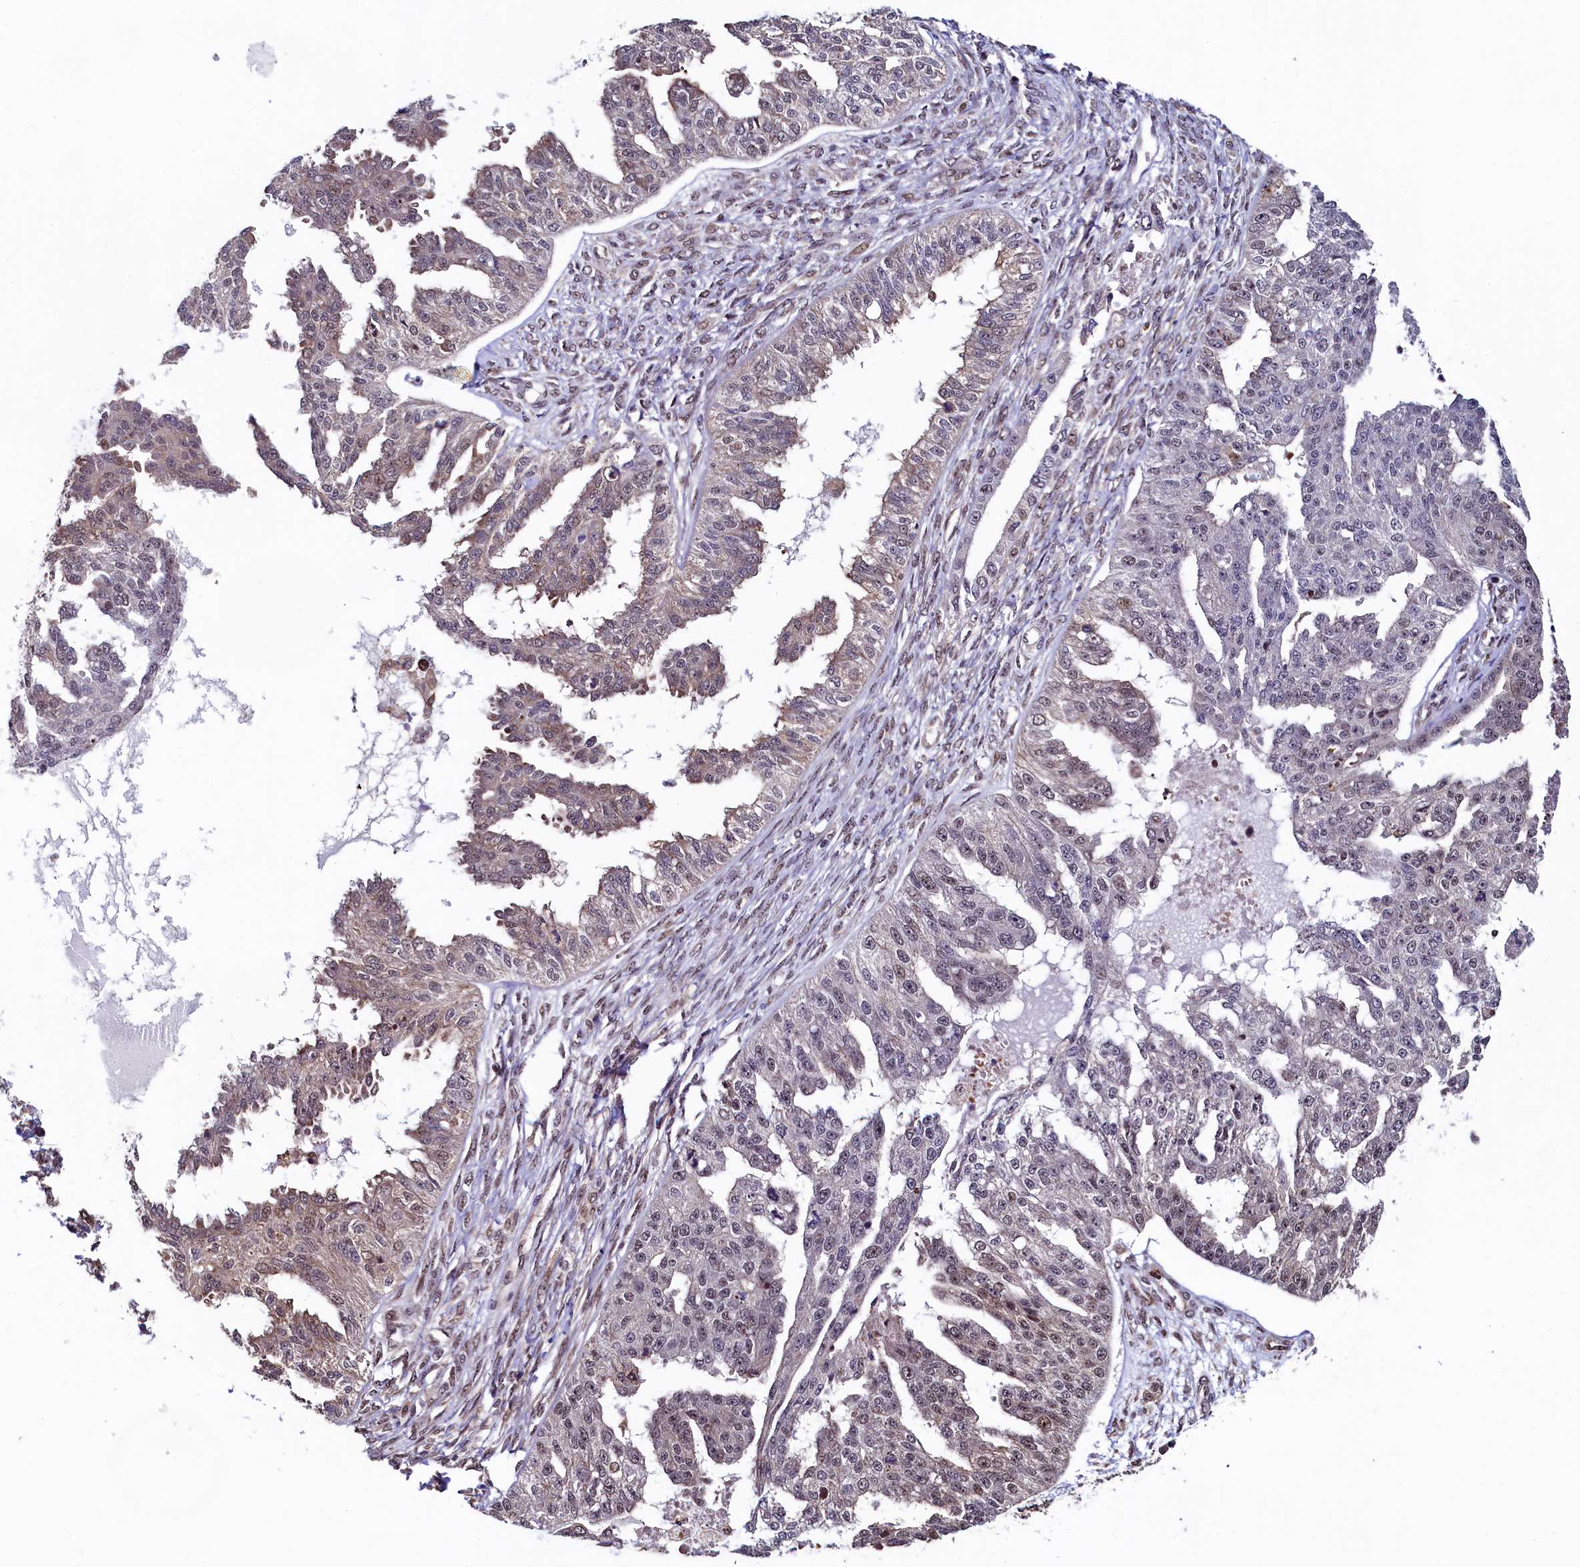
{"staining": {"intensity": "weak", "quantity": "25%-75%", "location": "nuclear"}, "tissue": "ovarian cancer", "cell_type": "Tumor cells", "image_type": "cancer", "snomed": [{"axis": "morphology", "description": "Cystadenocarcinoma, serous, NOS"}, {"axis": "topography", "description": "Ovary"}], "caption": "Ovarian cancer (serous cystadenocarcinoma) tissue reveals weak nuclear positivity in approximately 25%-75% of tumor cells The staining was performed using DAB, with brown indicating positive protein expression. Nuclei are stained blue with hematoxylin.", "gene": "LEO1", "patient": {"sex": "female", "age": 58}}